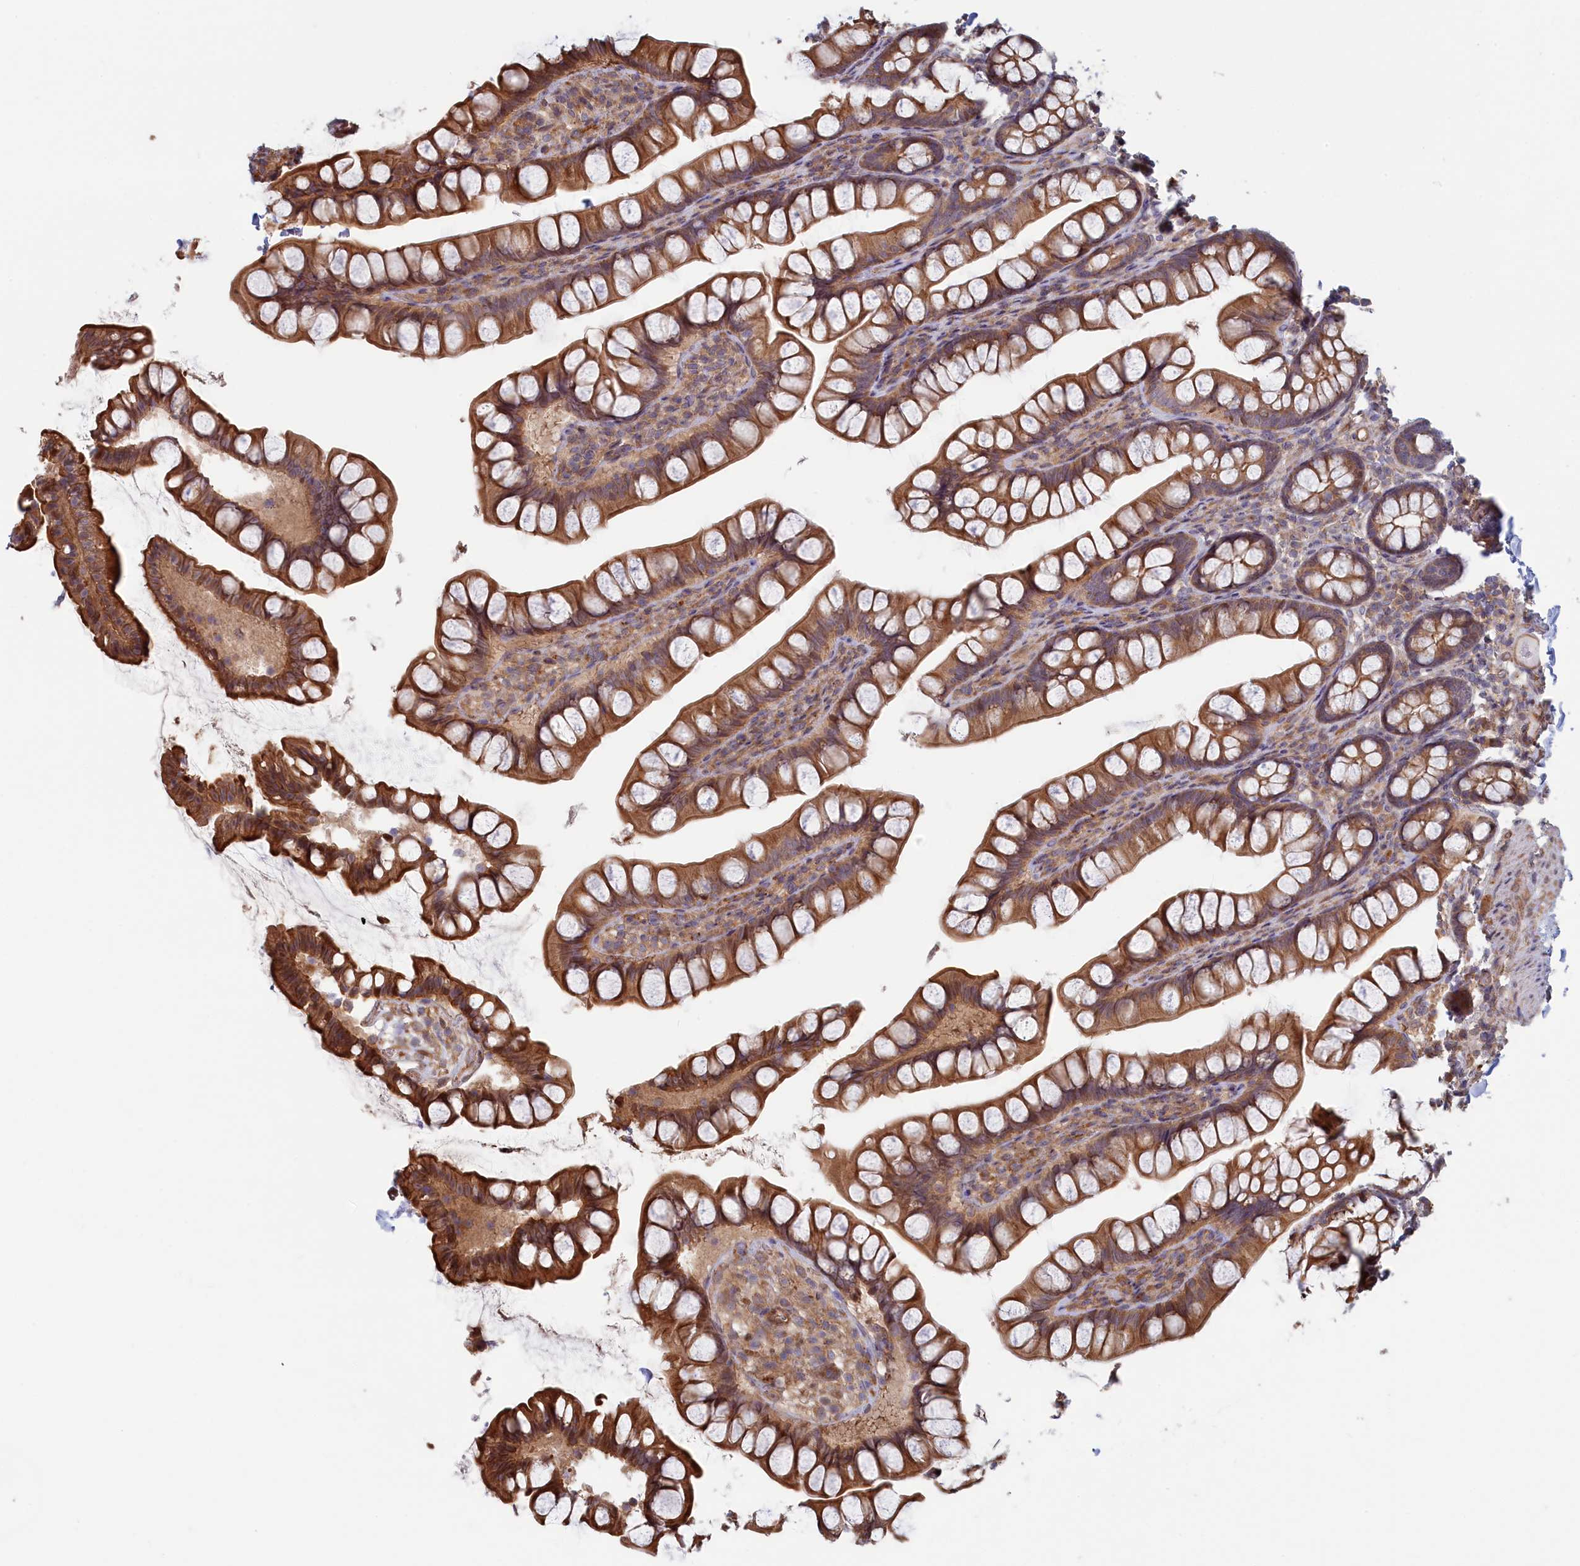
{"staining": {"intensity": "moderate", "quantity": ">75%", "location": "cytoplasmic/membranous"}, "tissue": "small intestine", "cell_type": "Glandular cells", "image_type": "normal", "snomed": [{"axis": "morphology", "description": "Normal tissue, NOS"}, {"axis": "topography", "description": "Small intestine"}], "caption": "Glandular cells show medium levels of moderate cytoplasmic/membranous positivity in about >75% of cells in unremarkable small intestine. The staining was performed using DAB, with brown indicating positive protein expression. Nuclei are stained blue with hematoxylin.", "gene": "RILPL1", "patient": {"sex": "male", "age": 70}}